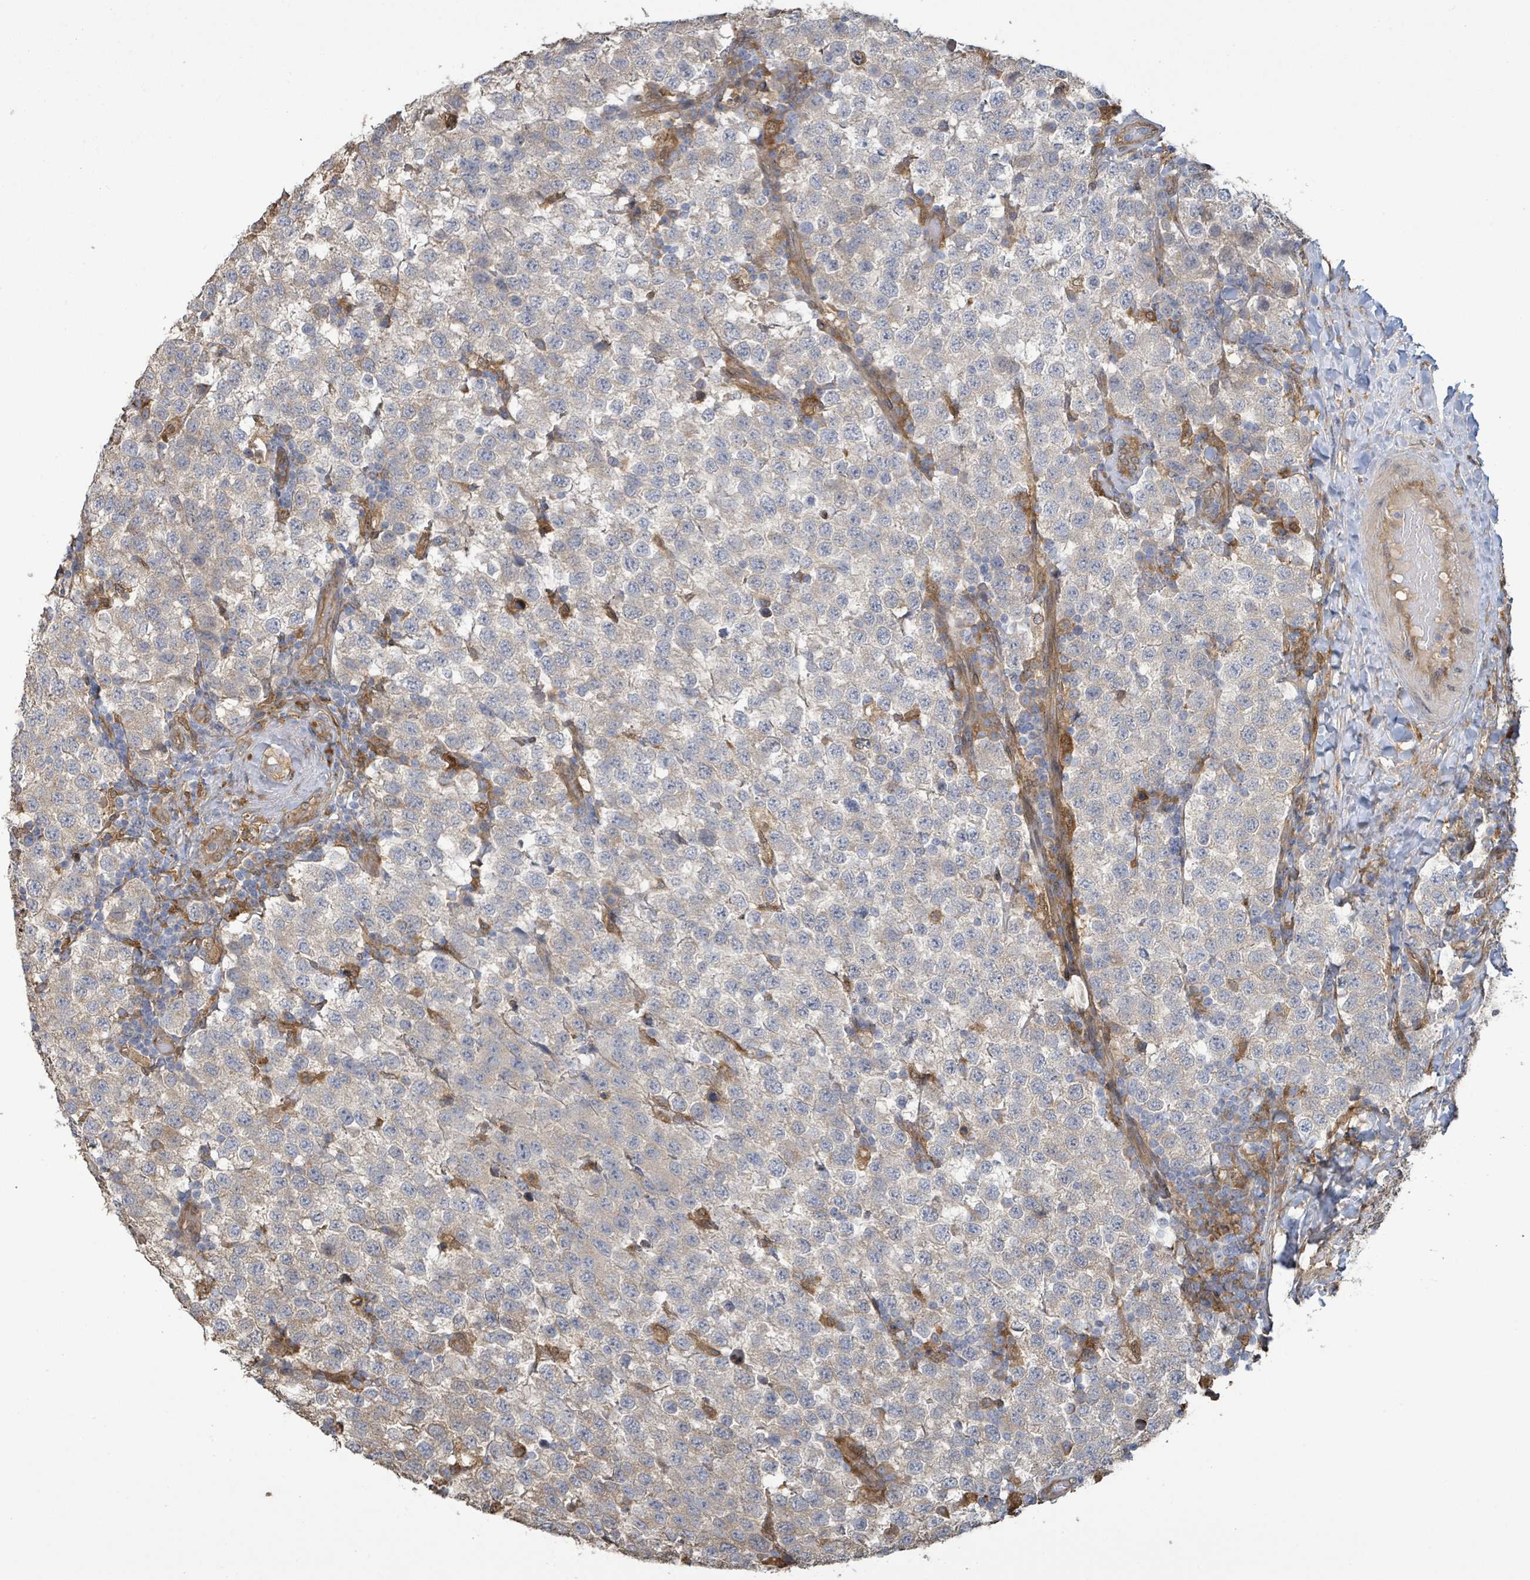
{"staining": {"intensity": "negative", "quantity": "none", "location": "none"}, "tissue": "testis cancer", "cell_type": "Tumor cells", "image_type": "cancer", "snomed": [{"axis": "morphology", "description": "Seminoma, NOS"}, {"axis": "topography", "description": "Testis"}], "caption": "A photomicrograph of human testis seminoma is negative for staining in tumor cells. The staining was performed using DAB to visualize the protein expression in brown, while the nuclei were stained in blue with hematoxylin (Magnification: 20x).", "gene": "ARPIN", "patient": {"sex": "male", "age": 34}}